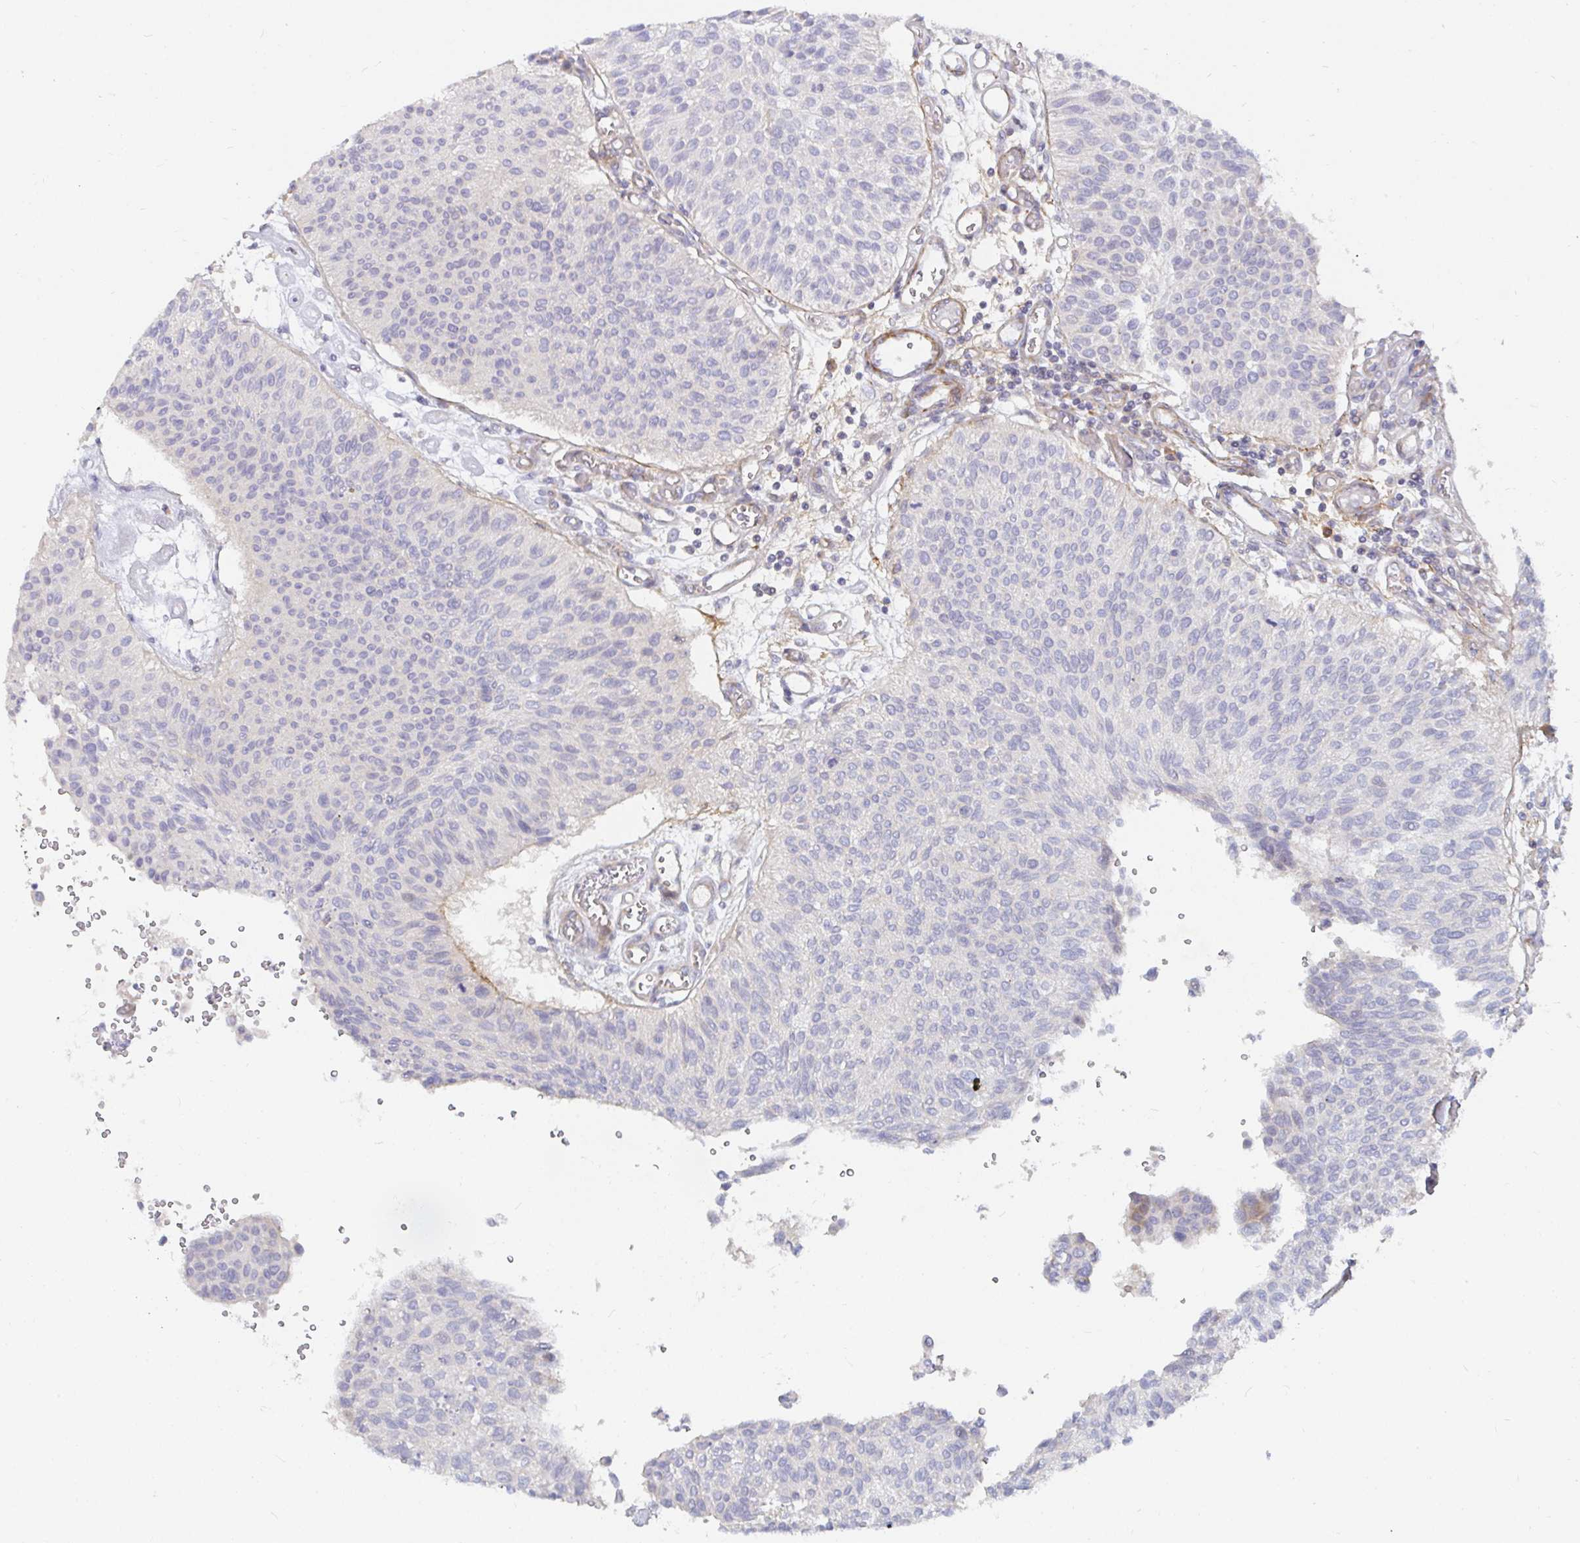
{"staining": {"intensity": "negative", "quantity": "none", "location": "none"}, "tissue": "urothelial cancer", "cell_type": "Tumor cells", "image_type": "cancer", "snomed": [{"axis": "morphology", "description": "Urothelial carcinoma, NOS"}, {"axis": "topography", "description": "Urinary bladder"}], "caption": "Tumor cells are negative for protein expression in human urothelial cancer.", "gene": "SSH2", "patient": {"sex": "male", "age": 55}}